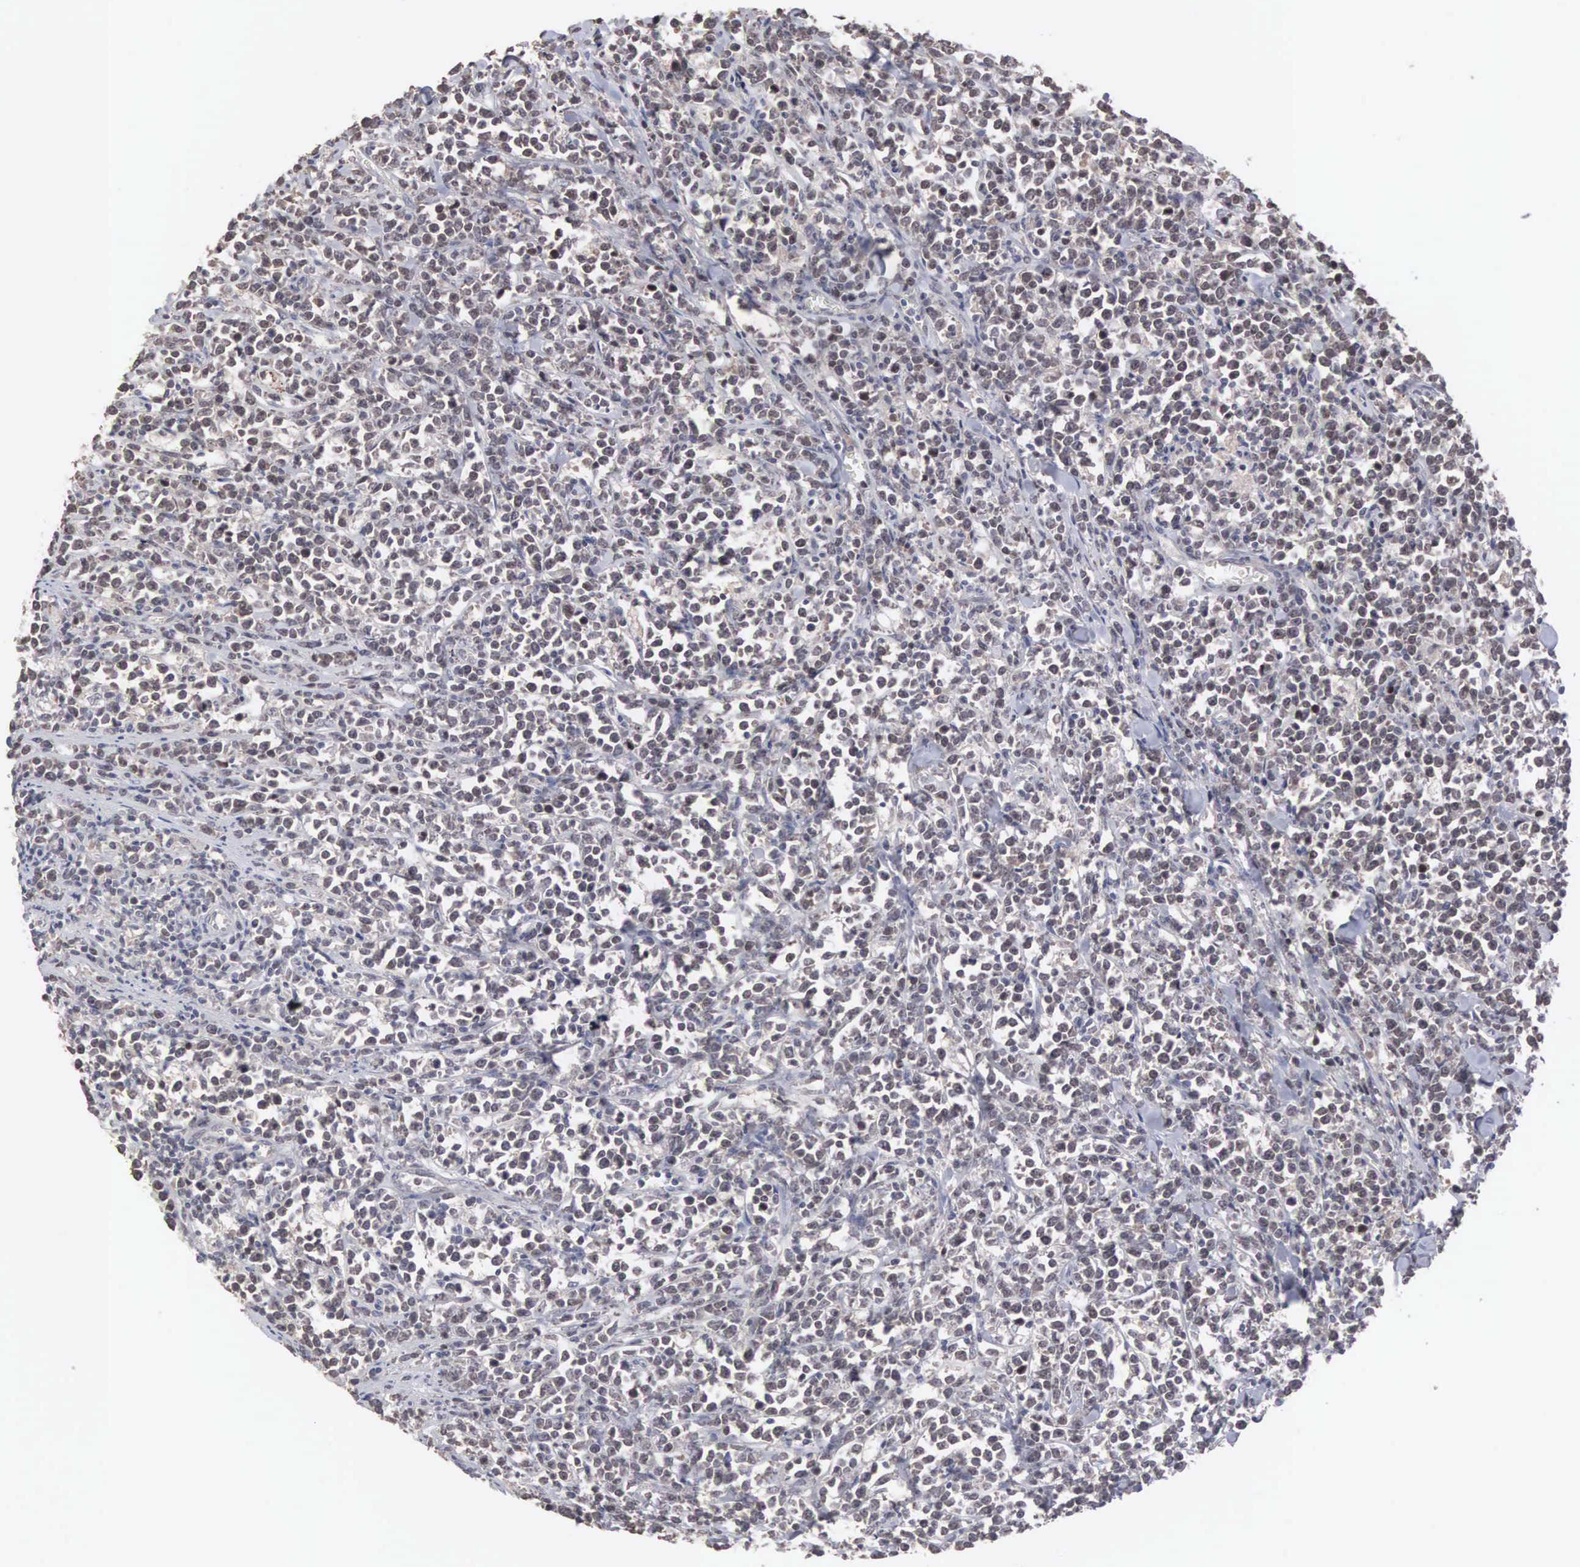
{"staining": {"intensity": "negative", "quantity": "none", "location": "none"}, "tissue": "lymphoma", "cell_type": "Tumor cells", "image_type": "cancer", "snomed": [{"axis": "morphology", "description": "Malignant lymphoma, non-Hodgkin's type, High grade"}, {"axis": "topography", "description": "Small intestine"}, {"axis": "topography", "description": "Colon"}], "caption": "Tumor cells show no significant protein staining in lymphoma. Brightfield microscopy of immunohistochemistry (IHC) stained with DAB (brown) and hematoxylin (blue), captured at high magnification.", "gene": "ACOT4", "patient": {"sex": "male", "age": 8}}